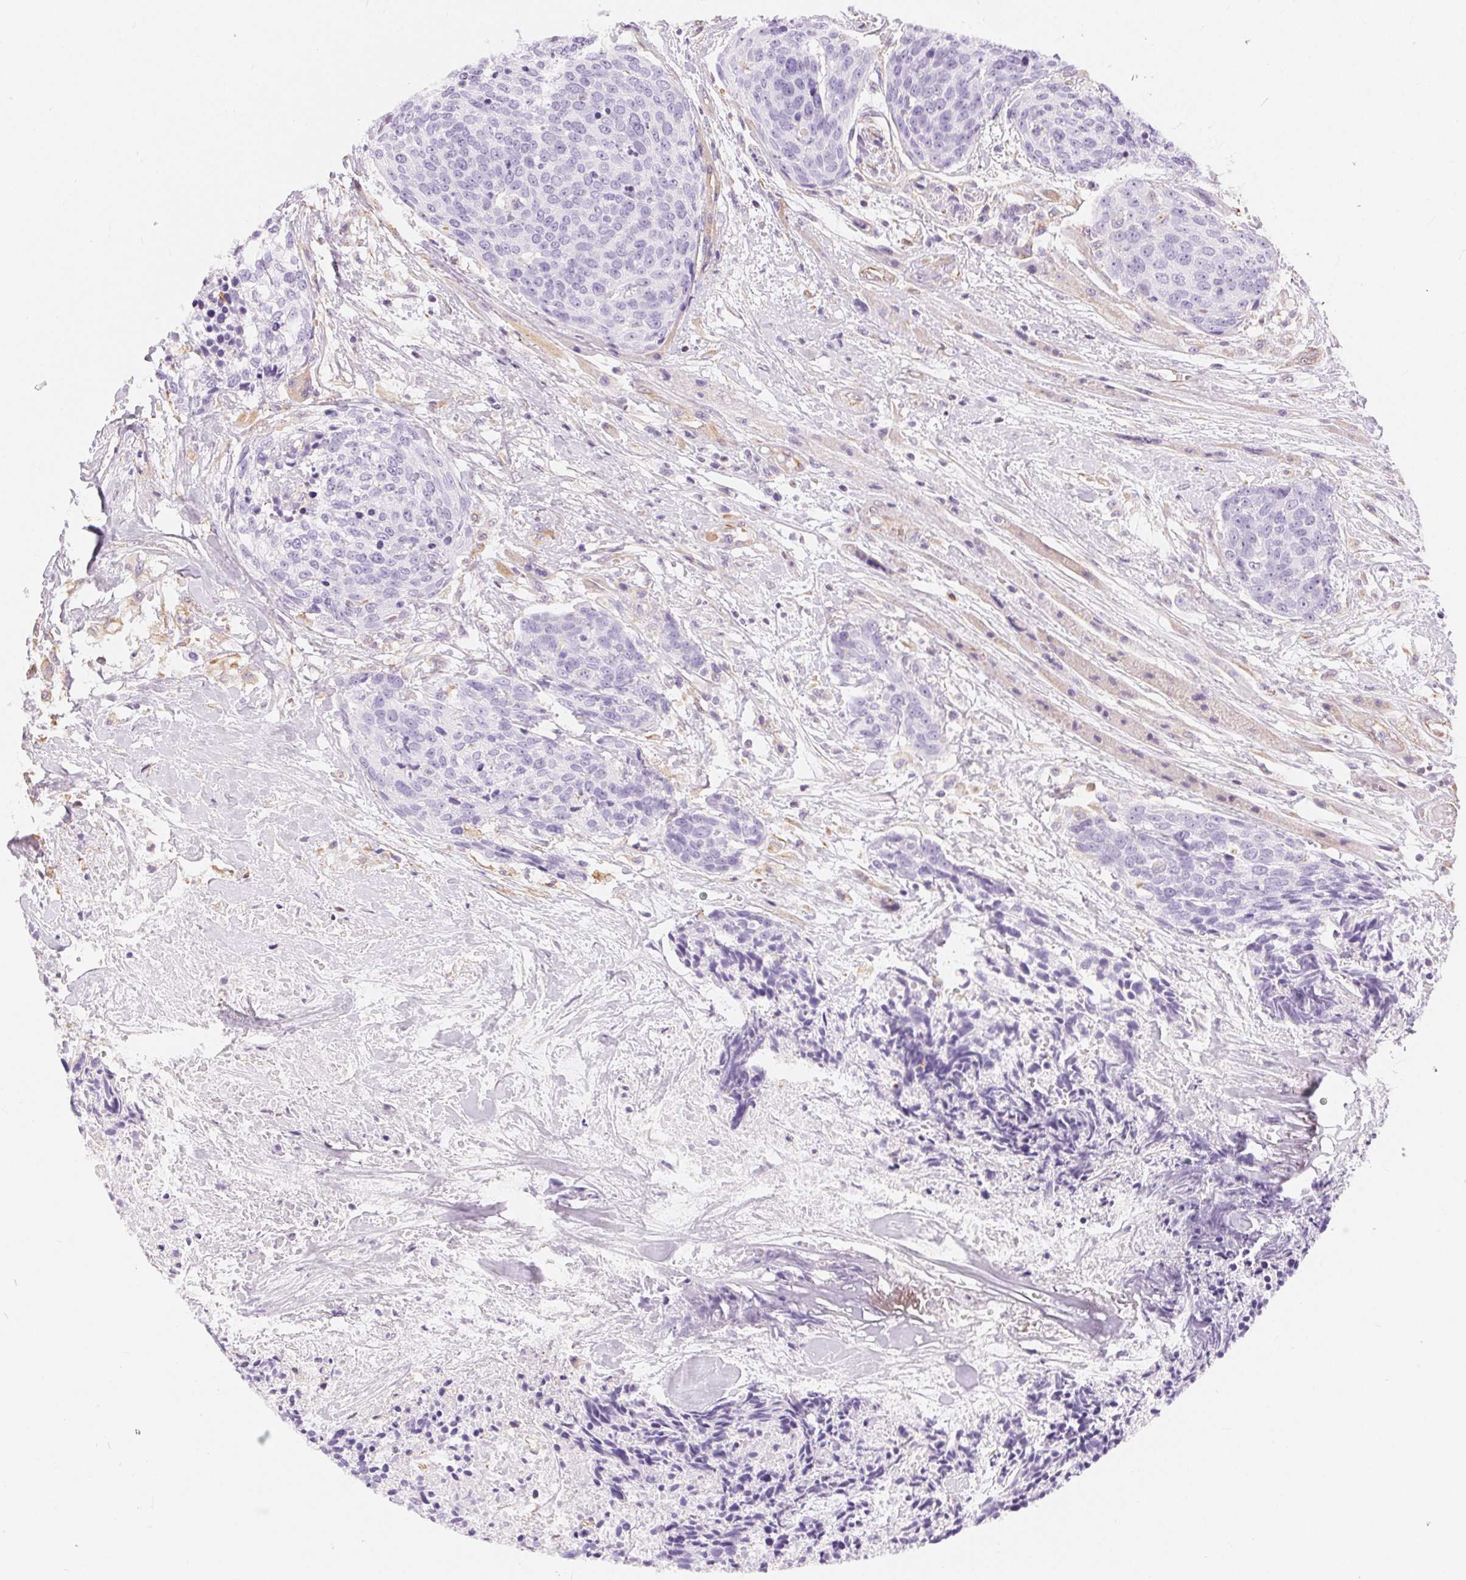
{"staining": {"intensity": "negative", "quantity": "none", "location": "none"}, "tissue": "head and neck cancer", "cell_type": "Tumor cells", "image_type": "cancer", "snomed": [{"axis": "morphology", "description": "Squamous cell carcinoma, NOS"}, {"axis": "topography", "description": "Oral tissue"}, {"axis": "topography", "description": "Head-Neck"}], "caption": "DAB (3,3'-diaminobenzidine) immunohistochemical staining of human squamous cell carcinoma (head and neck) displays no significant positivity in tumor cells. Brightfield microscopy of immunohistochemistry stained with DAB (brown) and hematoxylin (blue), captured at high magnification.", "gene": "GFAP", "patient": {"sex": "male", "age": 64}}